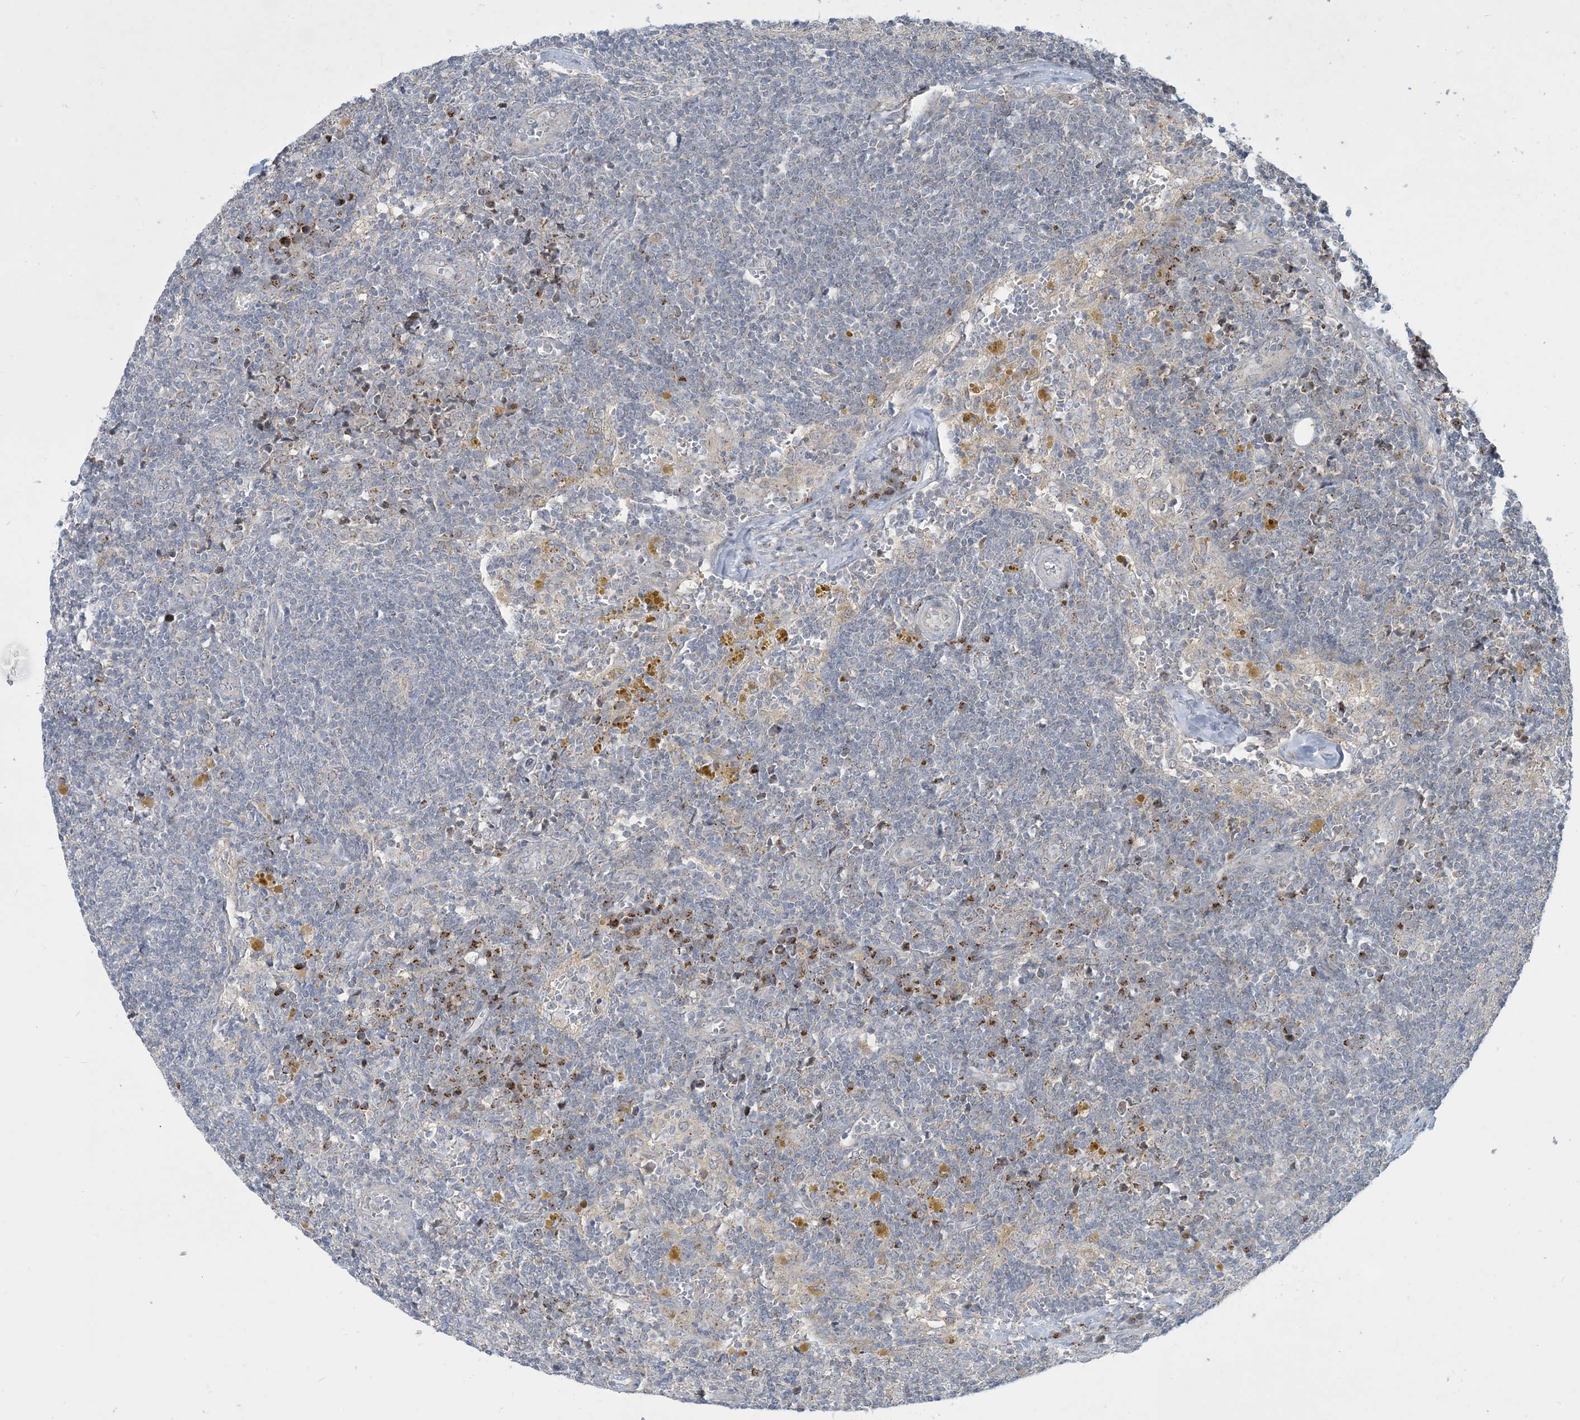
{"staining": {"intensity": "negative", "quantity": "none", "location": "none"}, "tissue": "lymph node", "cell_type": "Germinal center cells", "image_type": "normal", "snomed": [{"axis": "morphology", "description": "Normal tissue, NOS"}, {"axis": "morphology", "description": "Squamous cell carcinoma, metastatic, NOS"}, {"axis": "topography", "description": "Lymph node"}], "caption": "Germinal center cells are negative for brown protein staining in benign lymph node. The staining was performed using DAB to visualize the protein expression in brown, while the nuclei were stained in blue with hematoxylin (Magnification: 20x).", "gene": "CCDC14", "patient": {"sex": "male", "age": 73}}